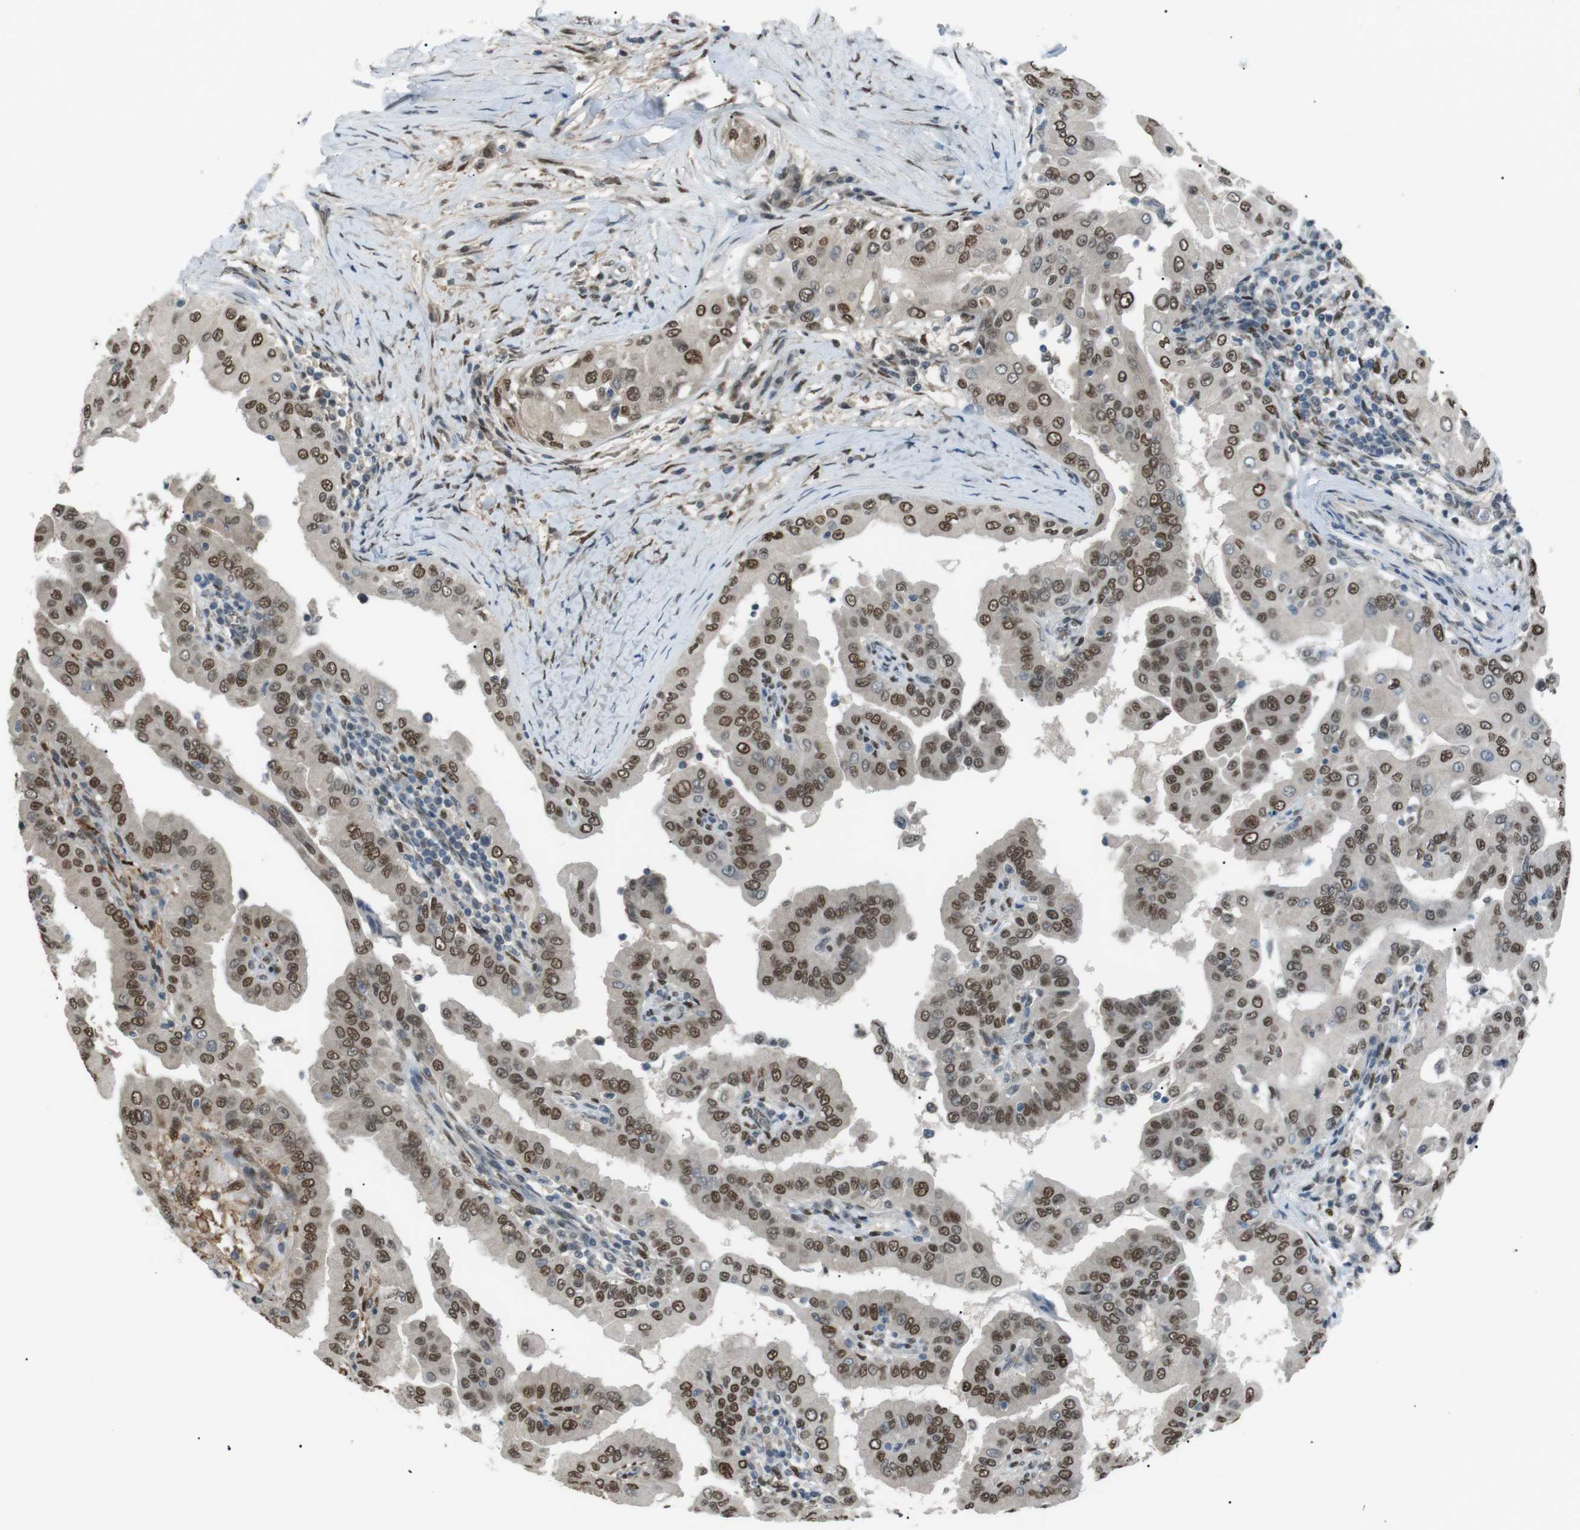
{"staining": {"intensity": "moderate", "quantity": ">75%", "location": "nuclear"}, "tissue": "thyroid cancer", "cell_type": "Tumor cells", "image_type": "cancer", "snomed": [{"axis": "morphology", "description": "Papillary adenocarcinoma, NOS"}, {"axis": "topography", "description": "Thyroid gland"}], "caption": "Protein analysis of thyroid papillary adenocarcinoma tissue demonstrates moderate nuclear staining in about >75% of tumor cells. The staining is performed using DAB (3,3'-diaminobenzidine) brown chromogen to label protein expression. The nuclei are counter-stained blue using hematoxylin.", "gene": "SRPK2", "patient": {"sex": "male", "age": 33}}